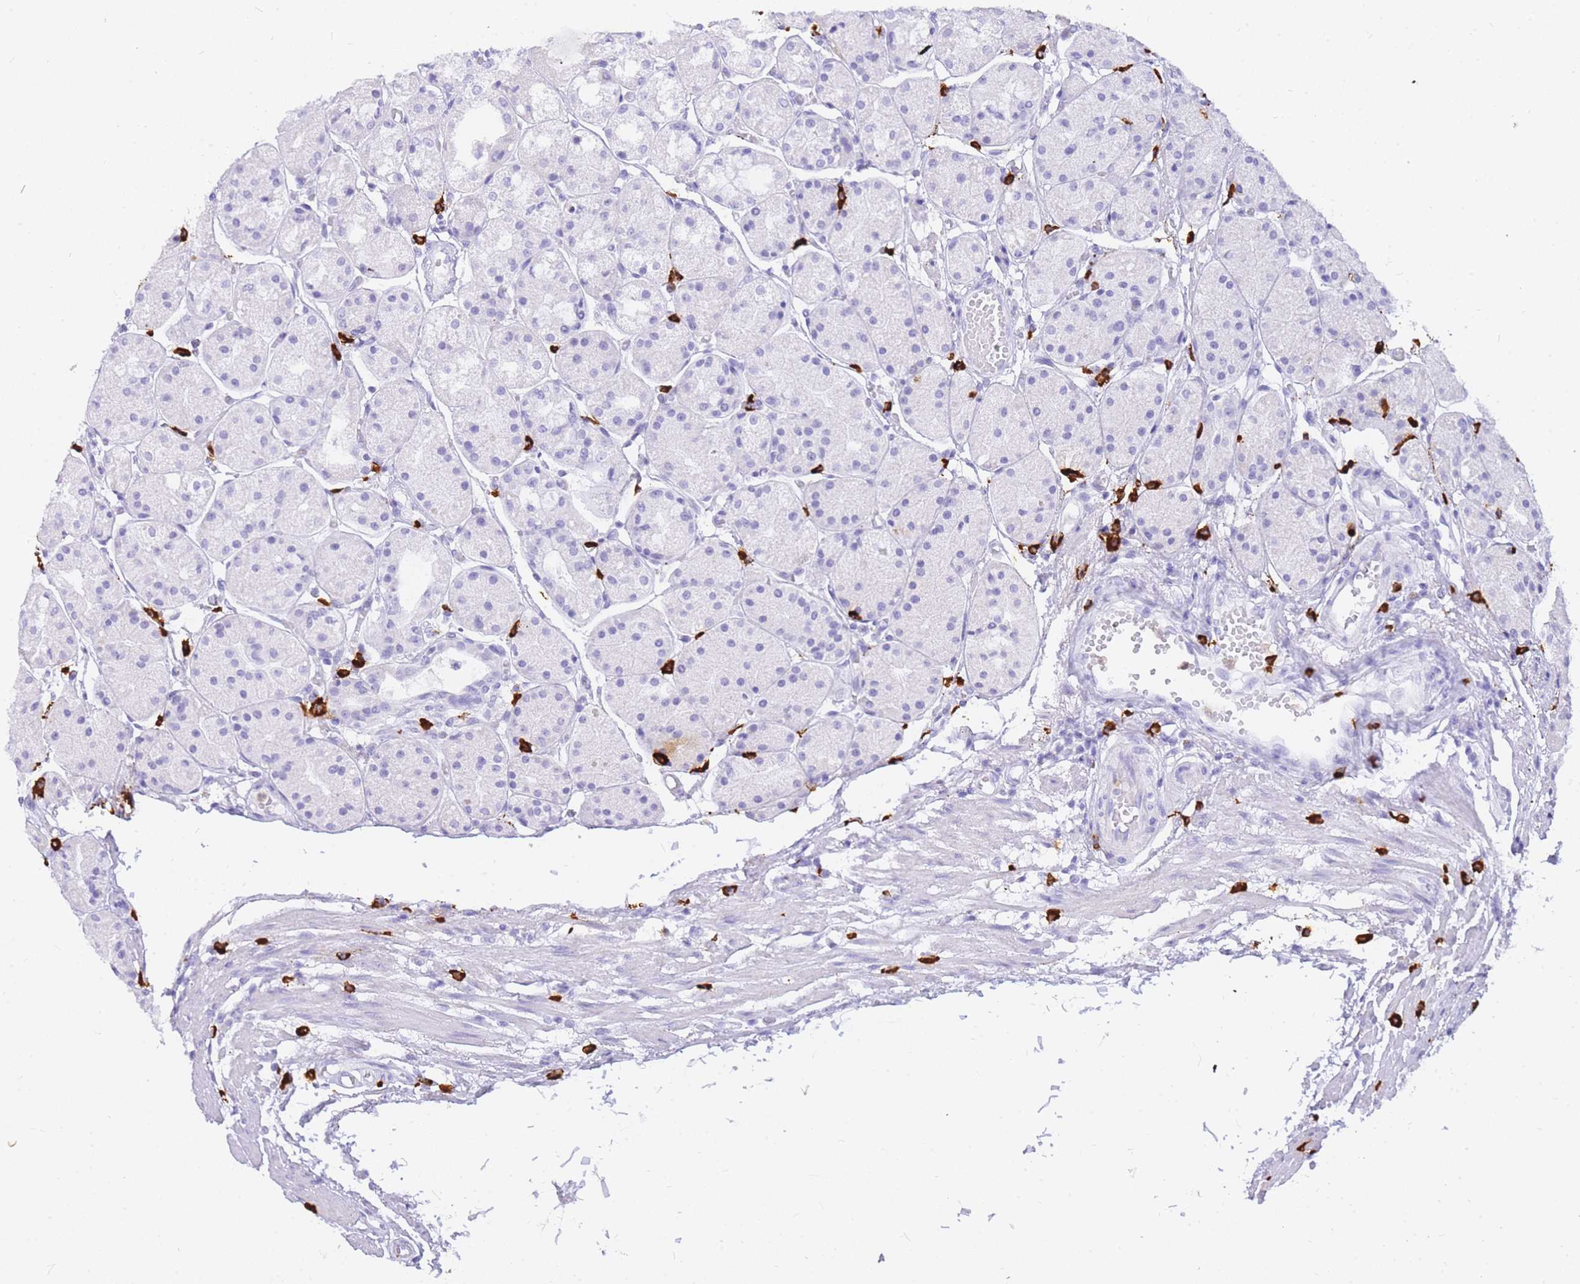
{"staining": {"intensity": "negative", "quantity": "none", "location": "none"}, "tissue": "stomach", "cell_type": "Glandular cells", "image_type": "normal", "snomed": [{"axis": "morphology", "description": "Normal tissue, NOS"}, {"axis": "topography", "description": "Stomach, upper"}], "caption": "This is a image of immunohistochemistry (IHC) staining of normal stomach, which shows no staining in glandular cells.", "gene": "HERC1", "patient": {"sex": "male", "age": 72}}